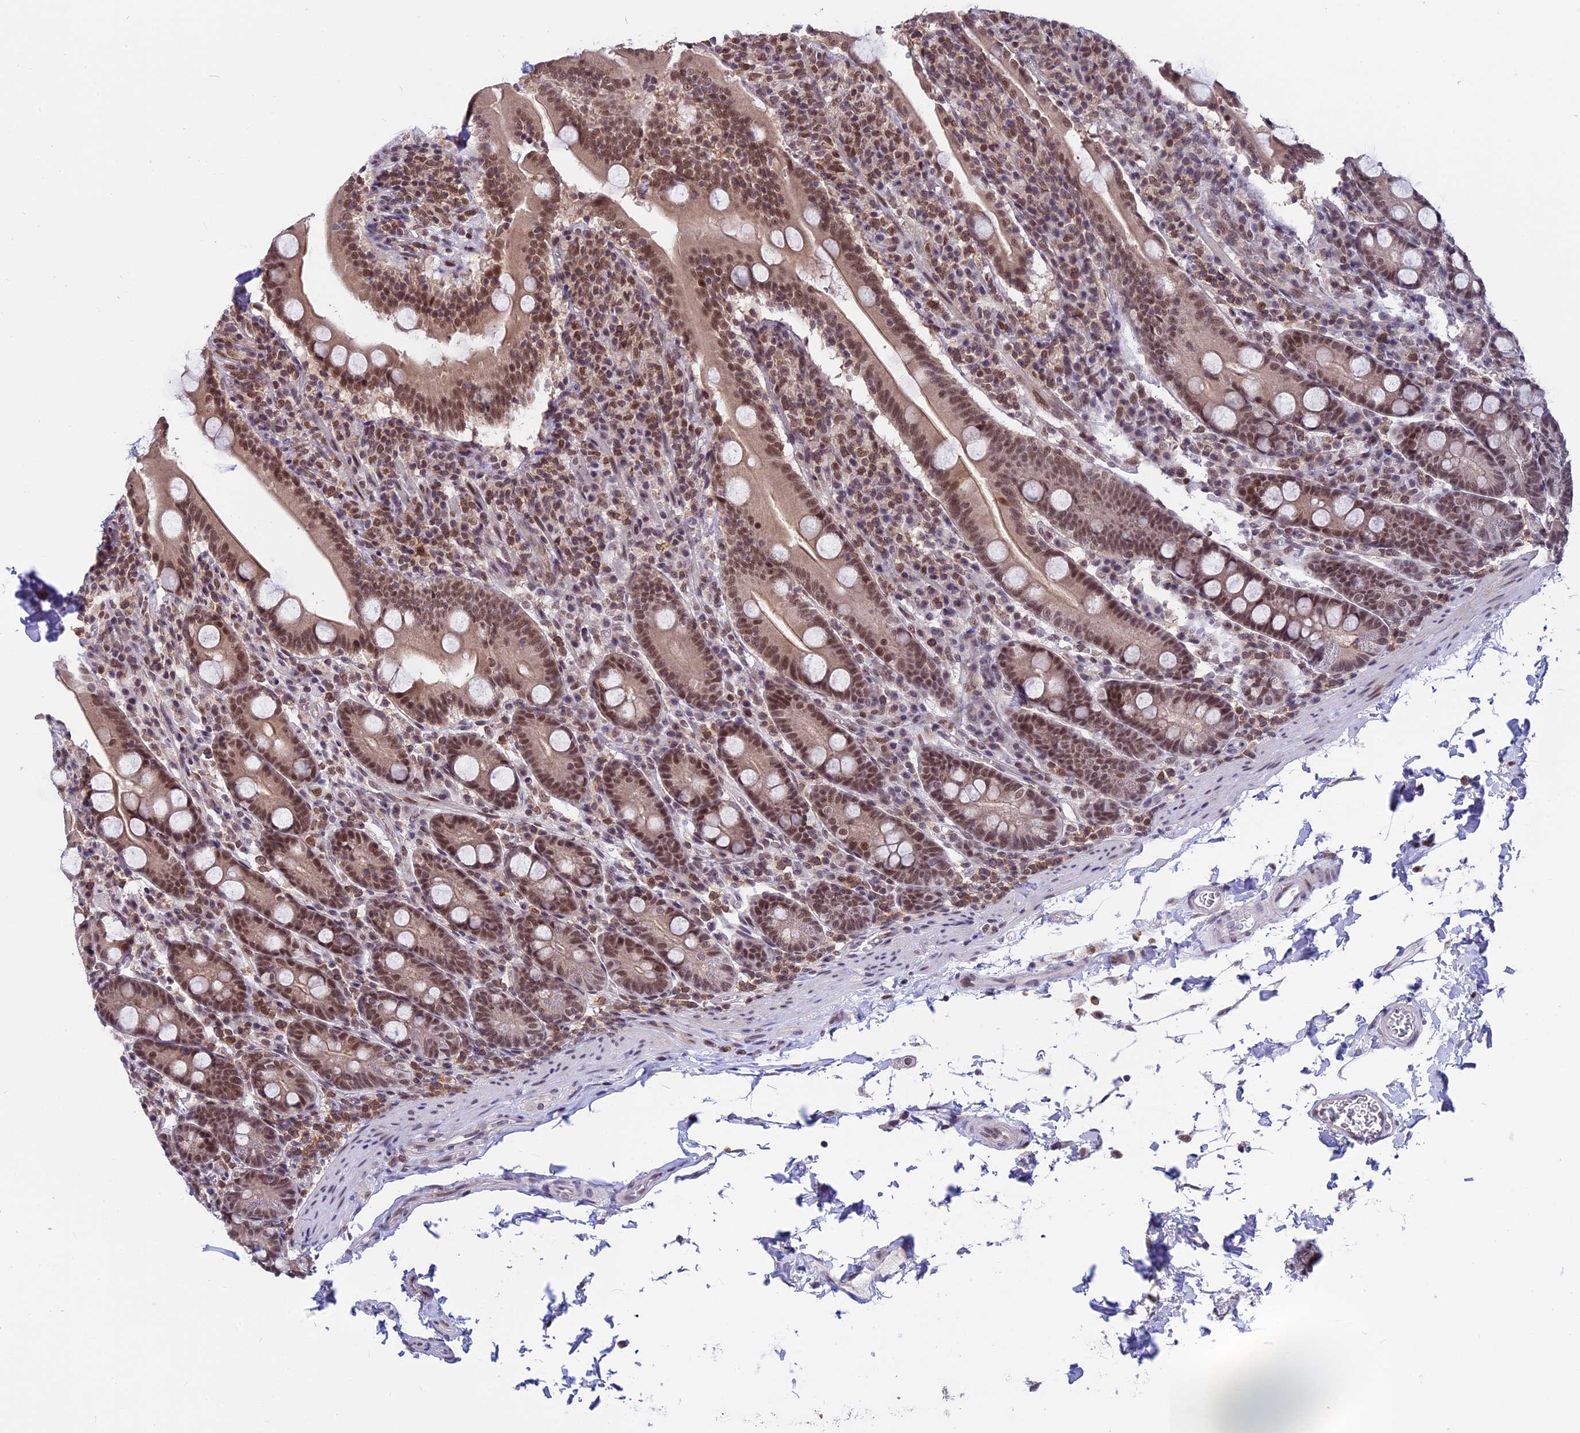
{"staining": {"intensity": "moderate", "quantity": ">75%", "location": "nuclear"}, "tissue": "duodenum", "cell_type": "Glandular cells", "image_type": "normal", "snomed": [{"axis": "morphology", "description": "Normal tissue, NOS"}, {"axis": "topography", "description": "Duodenum"}], "caption": "This image shows immunohistochemistry (IHC) staining of benign duodenum, with medium moderate nuclear staining in about >75% of glandular cells.", "gene": "TADA3", "patient": {"sex": "male", "age": 35}}